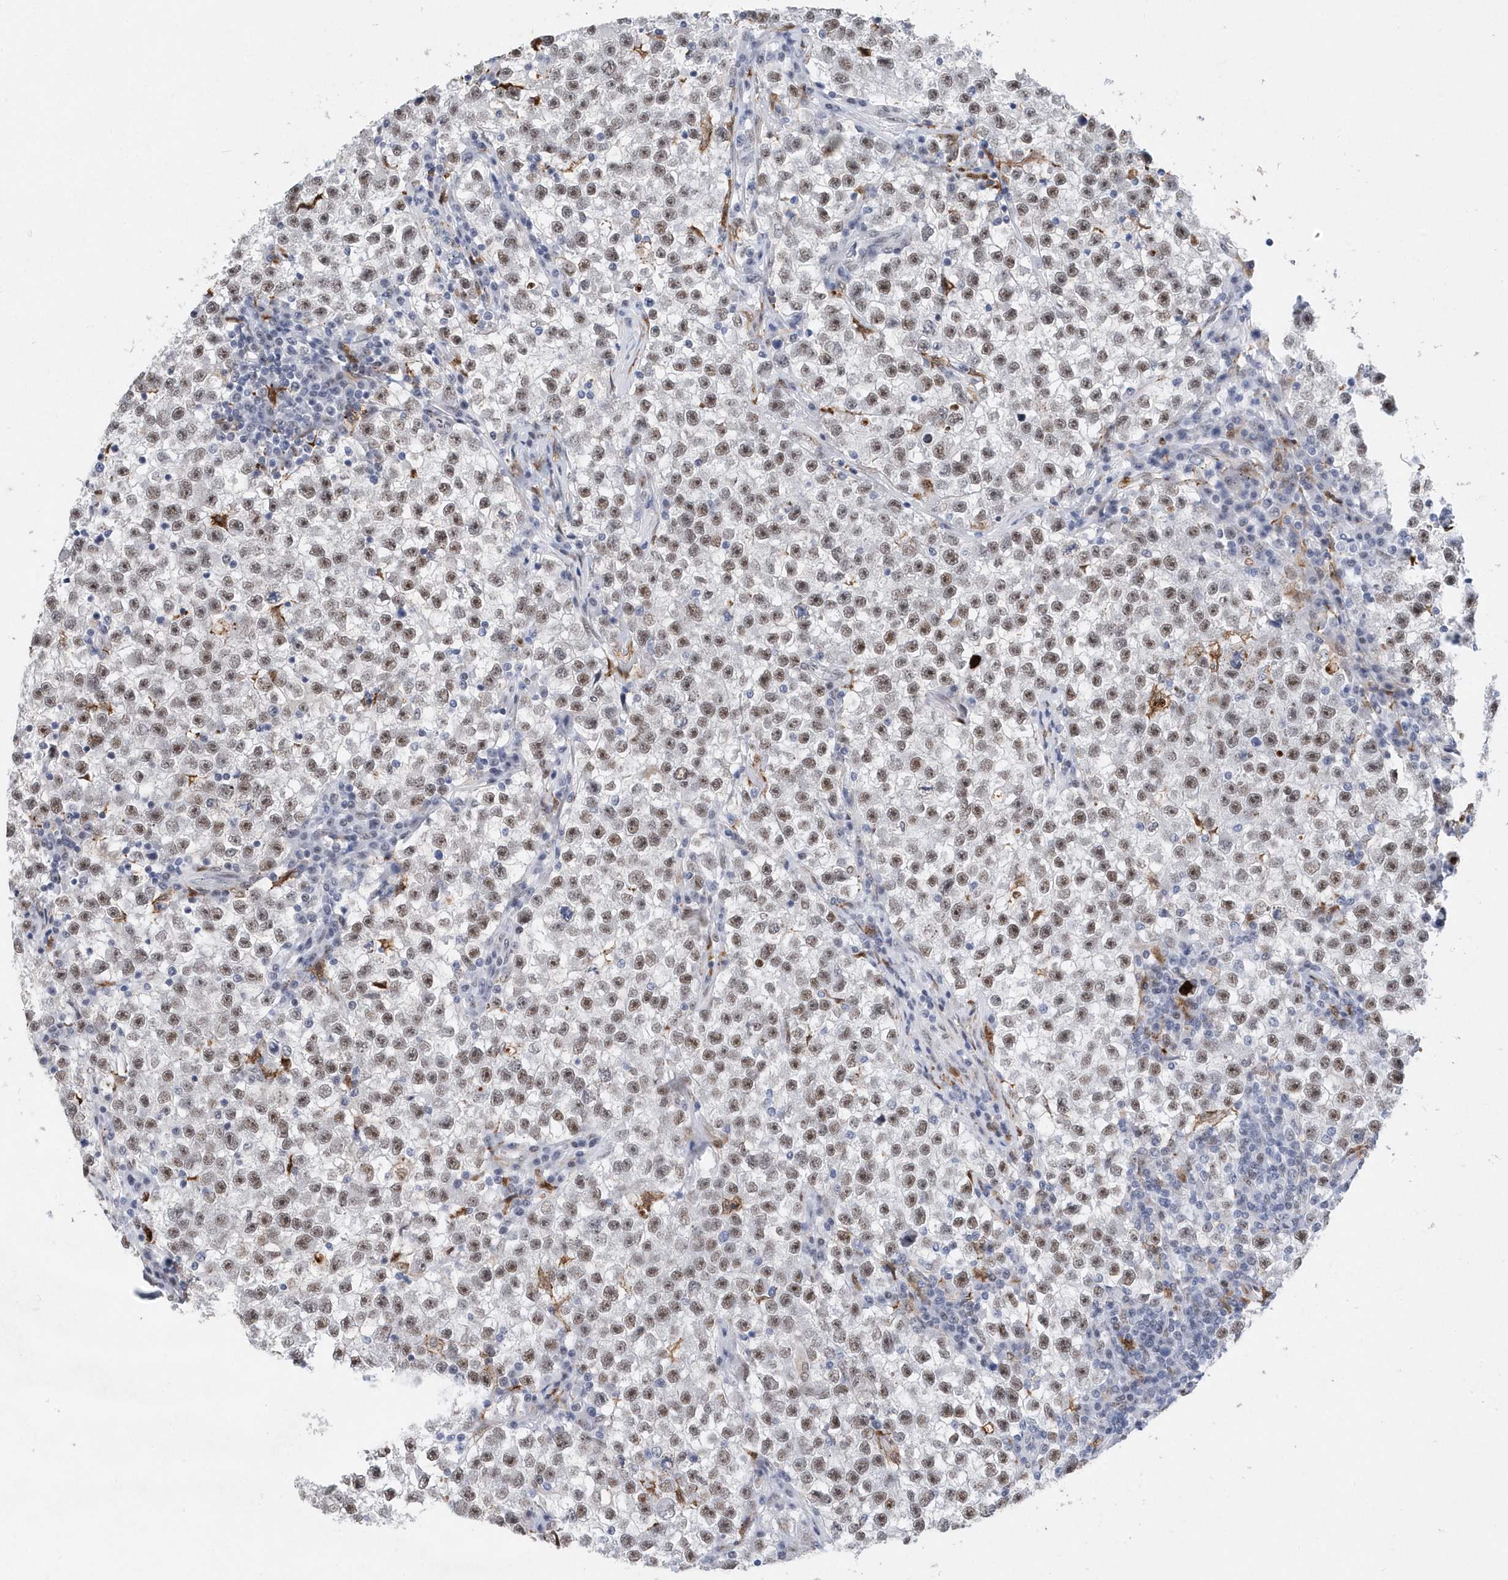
{"staining": {"intensity": "weak", "quantity": ">75%", "location": "nuclear"}, "tissue": "testis cancer", "cell_type": "Tumor cells", "image_type": "cancer", "snomed": [{"axis": "morphology", "description": "Seminoma, NOS"}, {"axis": "topography", "description": "Testis"}], "caption": "Seminoma (testis) stained with DAB IHC demonstrates low levels of weak nuclear staining in about >75% of tumor cells.", "gene": "RPP30", "patient": {"sex": "male", "age": 22}}